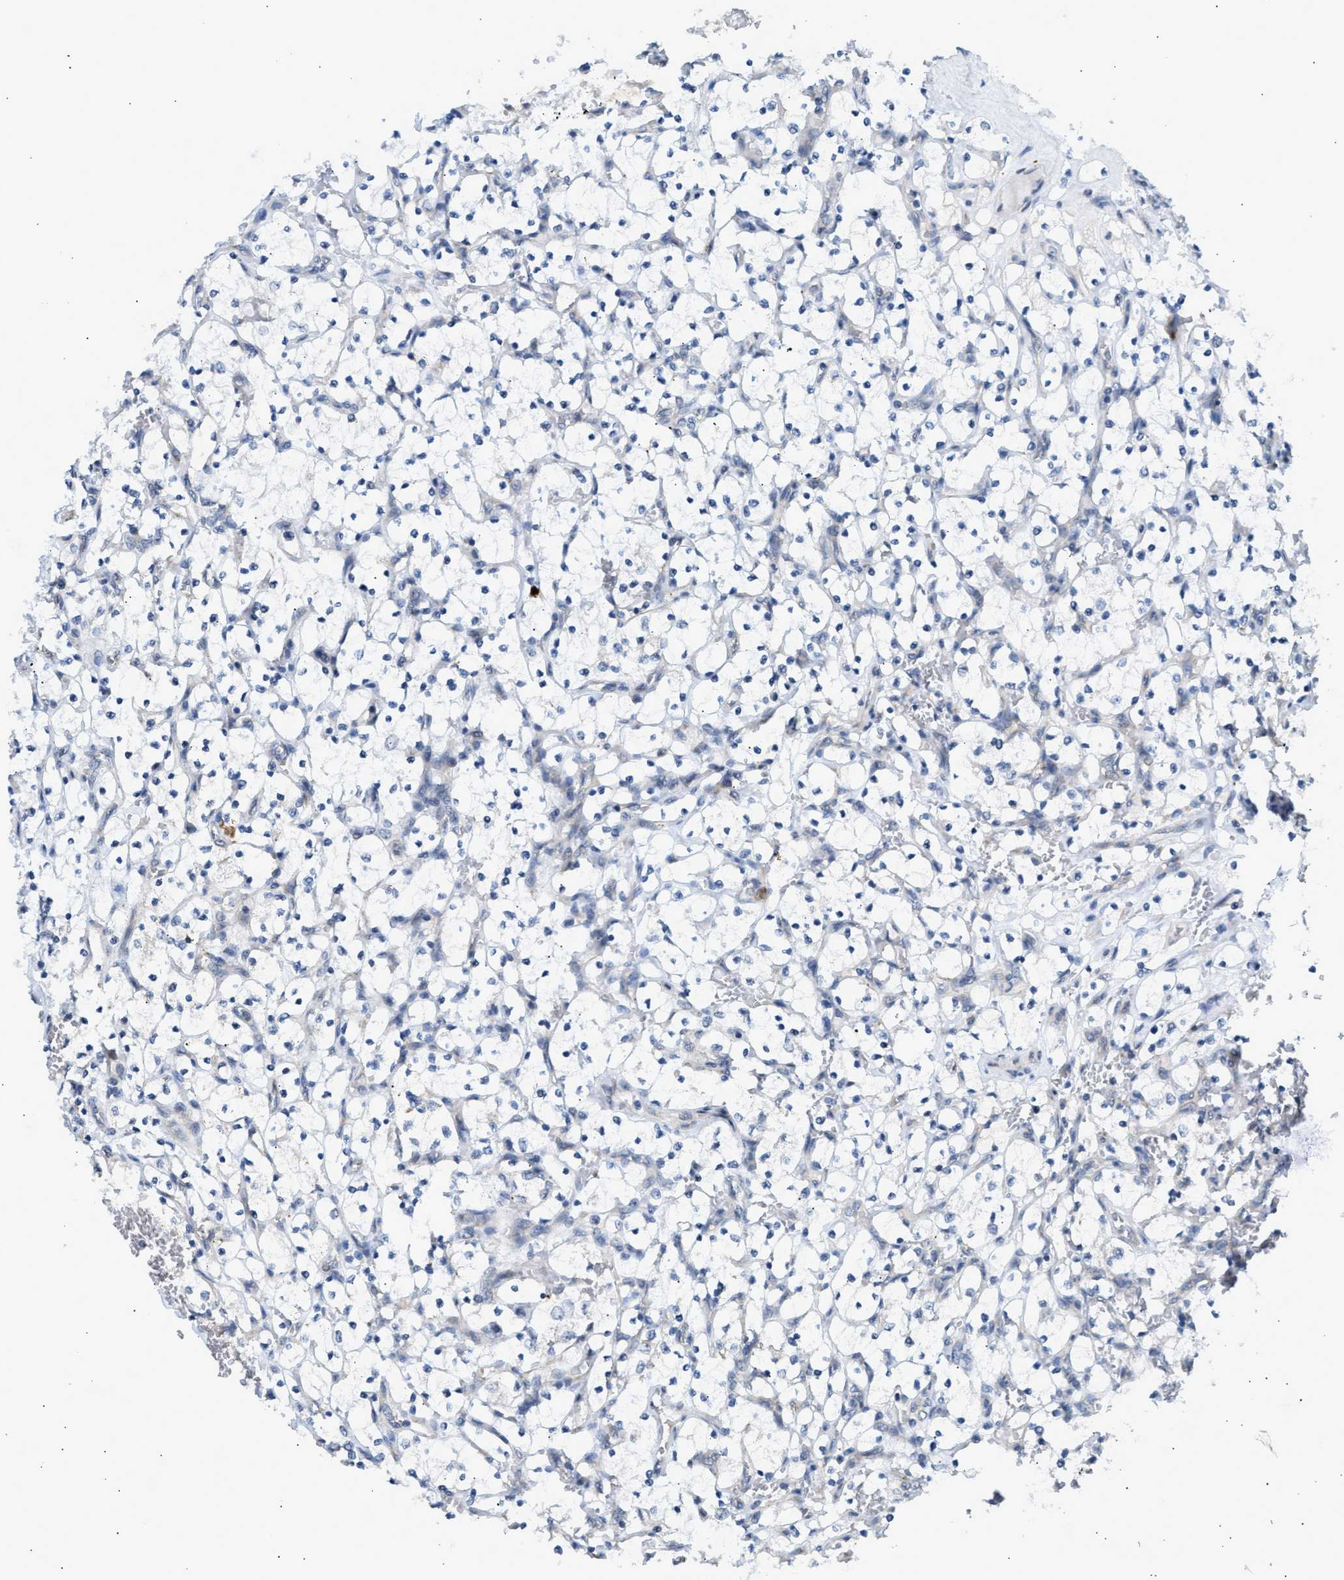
{"staining": {"intensity": "negative", "quantity": "none", "location": "none"}, "tissue": "renal cancer", "cell_type": "Tumor cells", "image_type": "cancer", "snomed": [{"axis": "morphology", "description": "Adenocarcinoma, NOS"}, {"axis": "topography", "description": "Kidney"}], "caption": "IHC of renal adenocarcinoma exhibits no expression in tumor cells.", "gene": "KCNC2", "patient": {"sex": "female", "age": 69}}